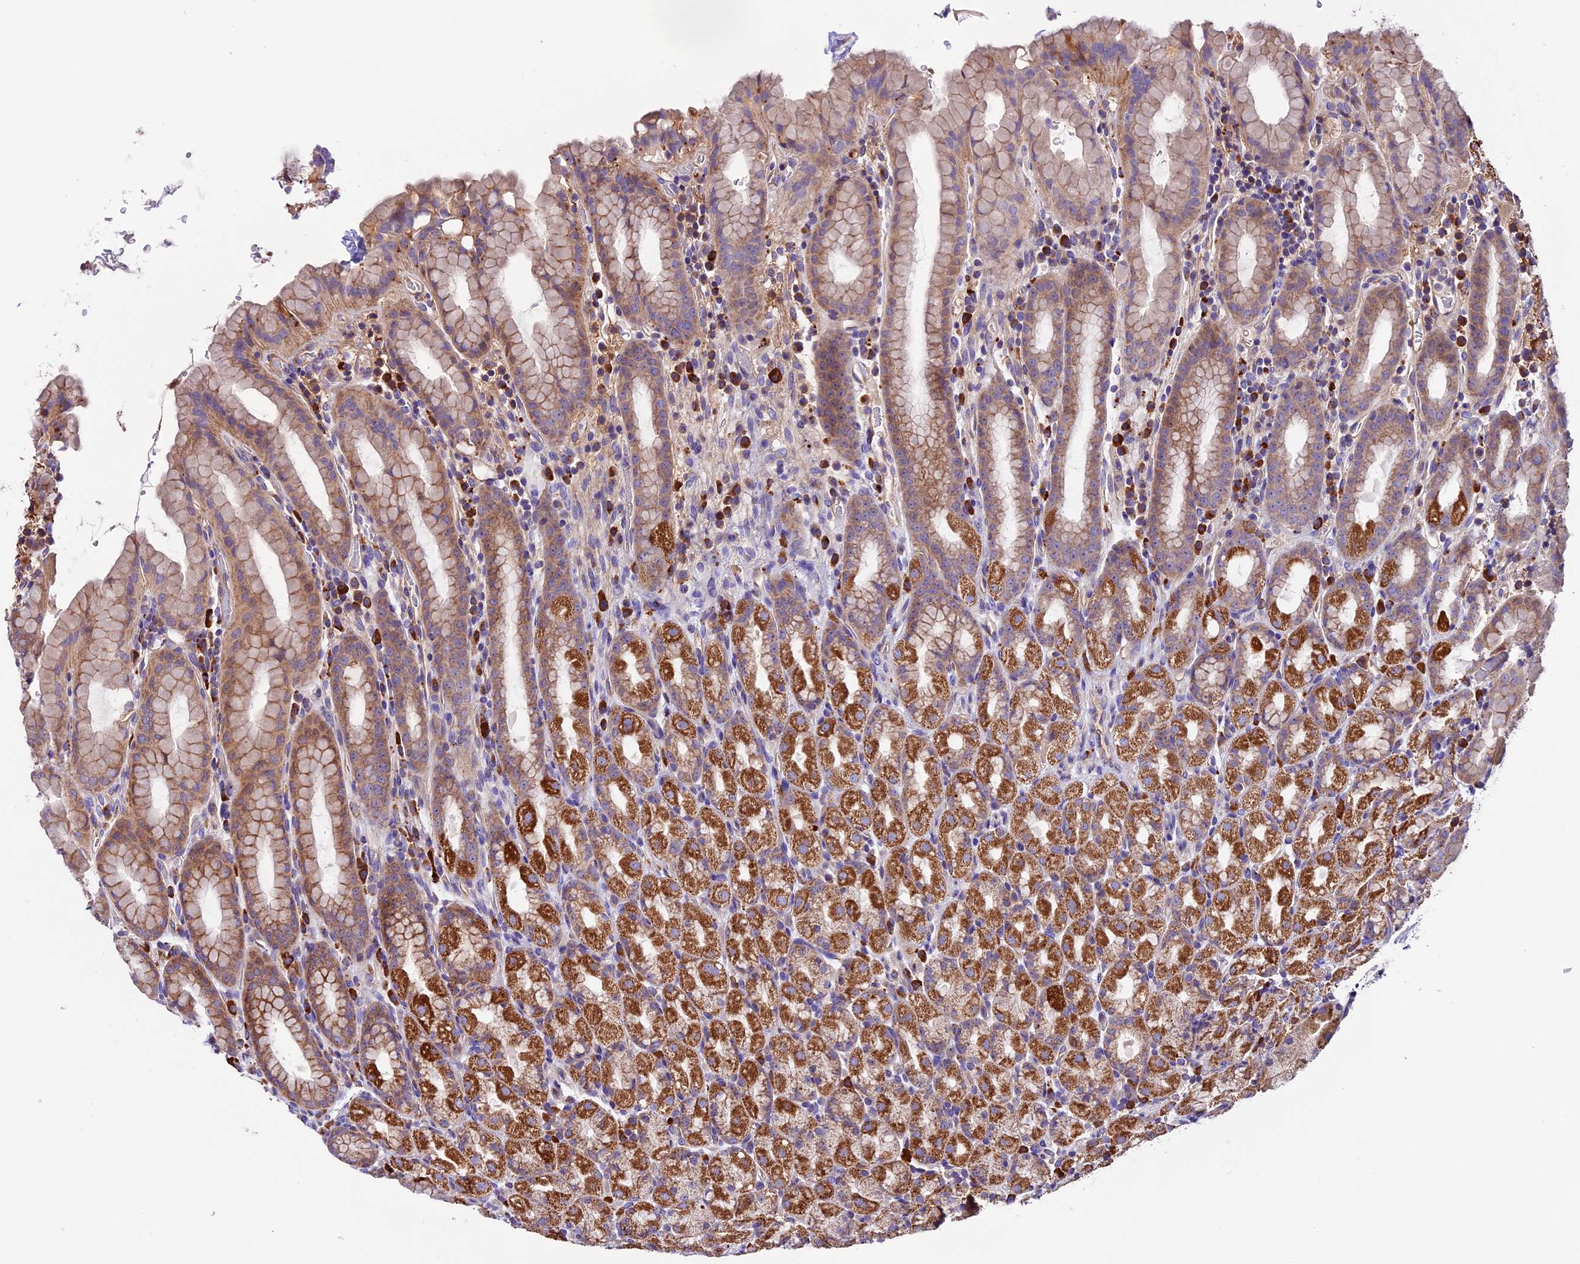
{"staining": {"intensity": "moderate", "quantity": ">75%", "location": "cytoplasmic/membranous"}, "tissue": "stomach", "cell_type": "Glandular cells", "image_type": "normal", "snomed": [{"axis": "morphology", "description": "Normal tissue, NOS"}, {"axis": "topography", "description": "Stomach, upper"}, {"axis": "topography", "description": "Stomach, lower"}, {"axis": "topography", "description": "Small intestine"}], "caption": "Immunohistochemistry micrograph of benign stomach: stomach stained using immunohistochemistry (IHC) exhibits medium levels of moderate protein expression localized specifically in the cytoplasmic/membranous of glandular cells, appearing as a cytoplasmic/membranous brown color.", "gene": "METTL22", "patient": {"sex": "male", "age": 68}}